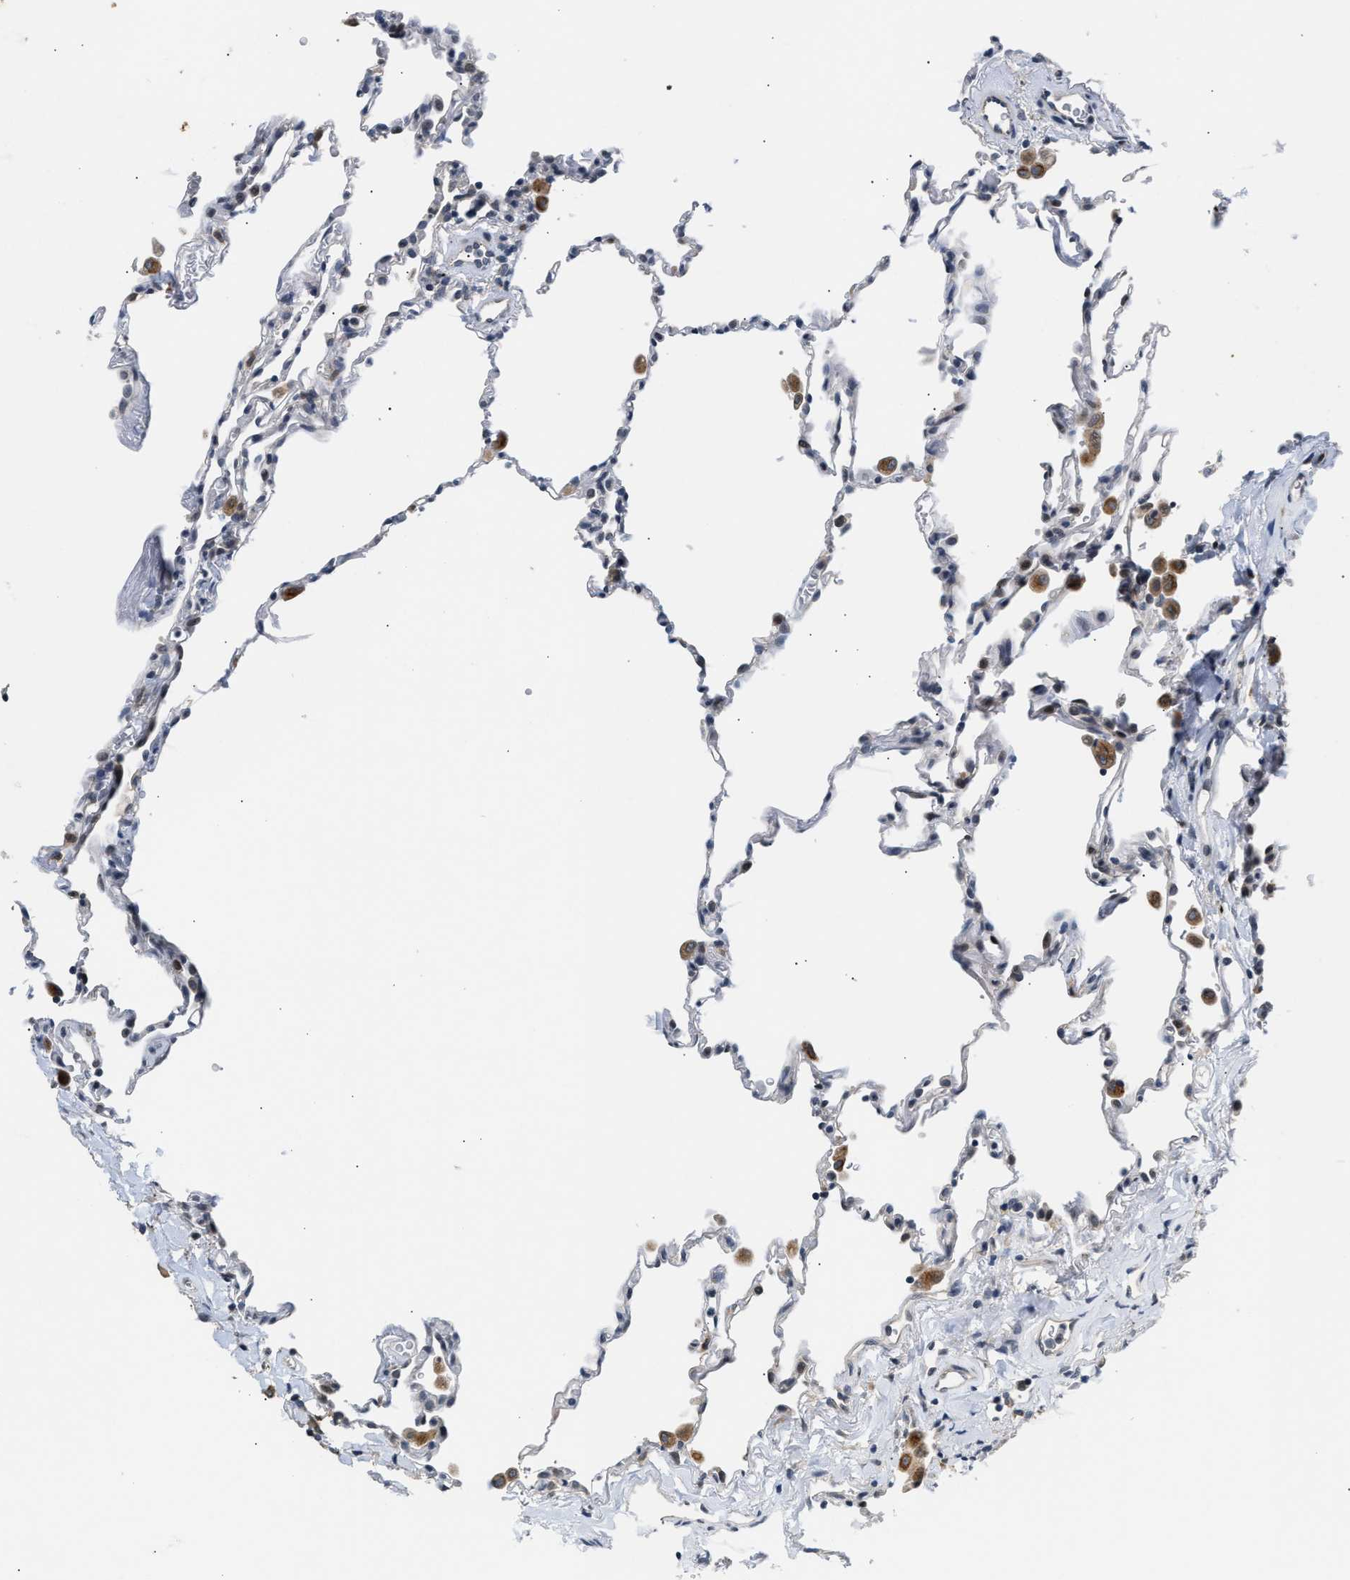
{"staining": {"intensity": "negative", "quantity": "none", "location": "none"}, "tissue": "lung", "cell_type": "Alveolar cells", "image_type": "normal", "snomed": [{"axis": "morphology", "description": "Normal tissue, NOS"}, {"axis": "topography", "description": "Lung"}], "caption": "The immunohistochemistry (IHC) photomicrograph has no significant staining in alveolar cells of lung.", "gene": "PPM1H", "patient": {"sex": "male", "age": 59}}